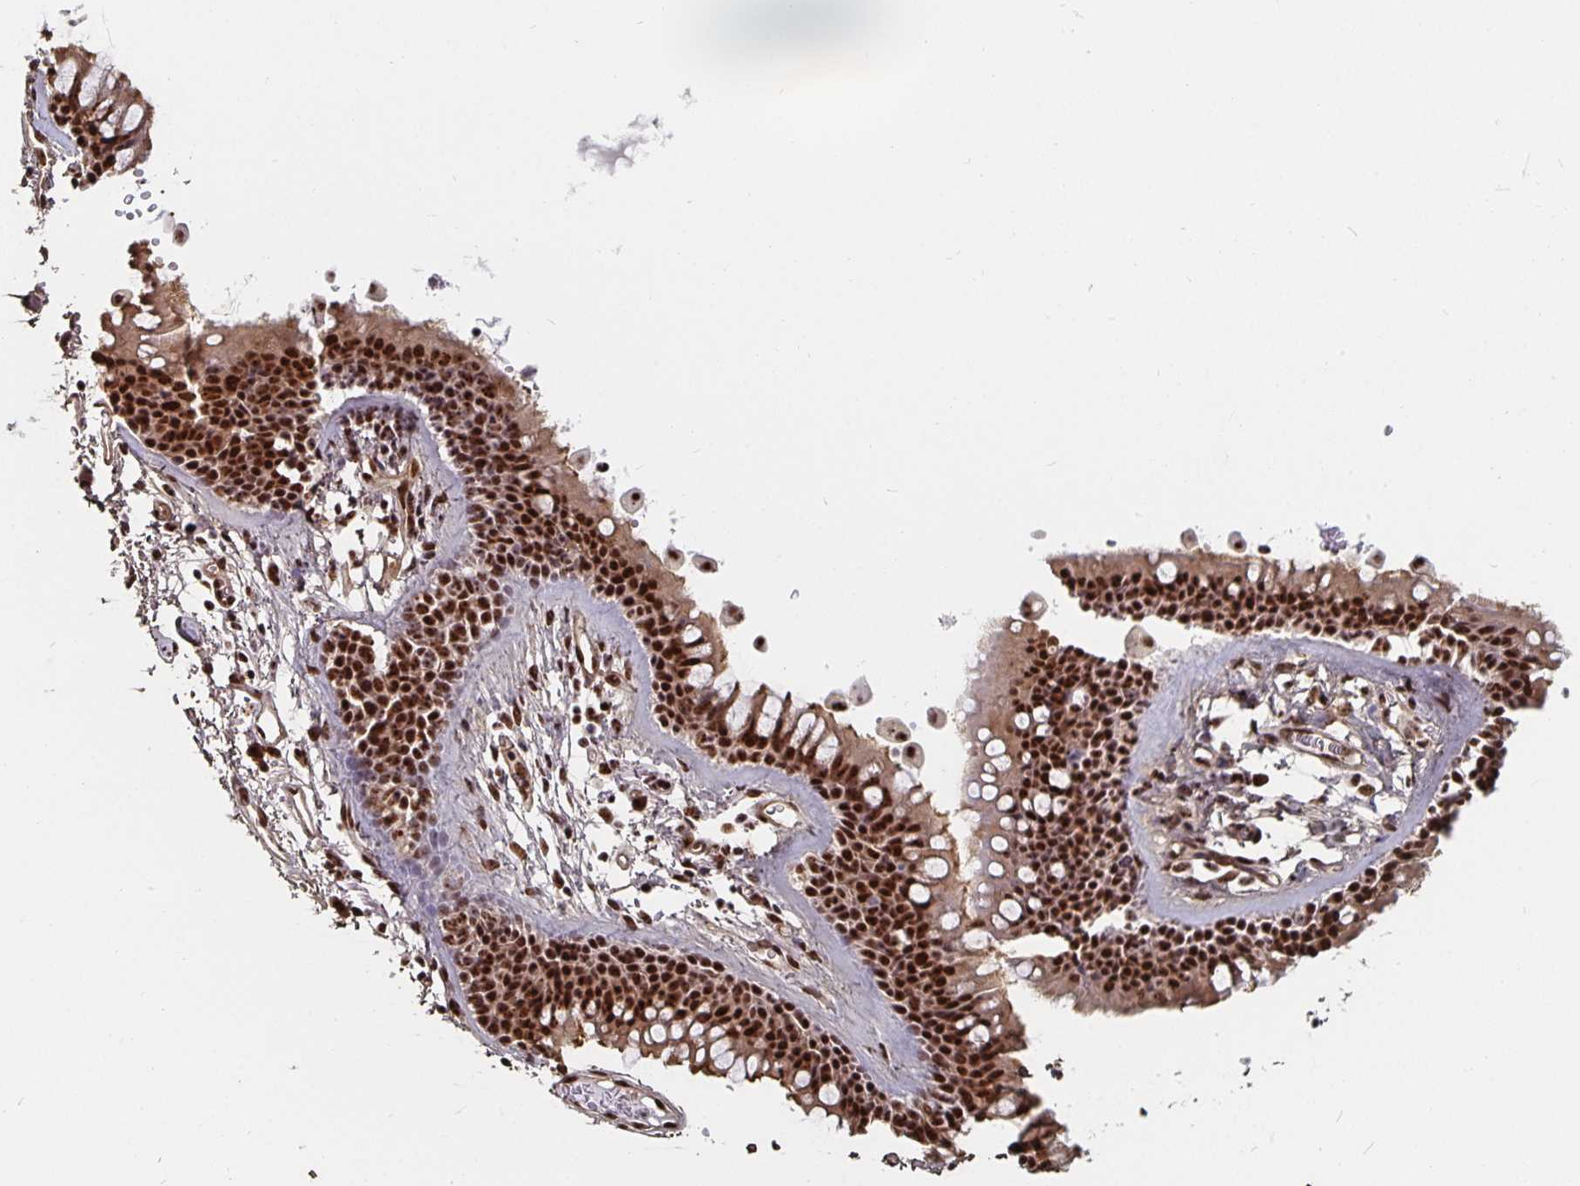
{"staining": {"intensity": "strong", "quantity": ">75%", "location": "cytoplasmic/membranous,nuclear"}, "tissue": "bronchus", "cell_type": "Respiratory epithelial cells", "image_type": "normal", "snomed": [{"axis": "morphology", "description": "Normal tissue, NOS"}, {"axis": "topography", "description": "Cartilage tissue"}, {"axis": "topography", "description": "Bronchus"}], "caption": "Brown immunohistochemical staining in unremarkable human bronchus reveals strong cytoplasmic/membranous,nuclear expression in about >75% of respiratory epithelial cells. (DAB (3,3'-diaminobenzidine) IHC with brightfield microscopy, high magnification).", "gene": "LAS1L", "patient": {"sex": "female", "age": 79}}